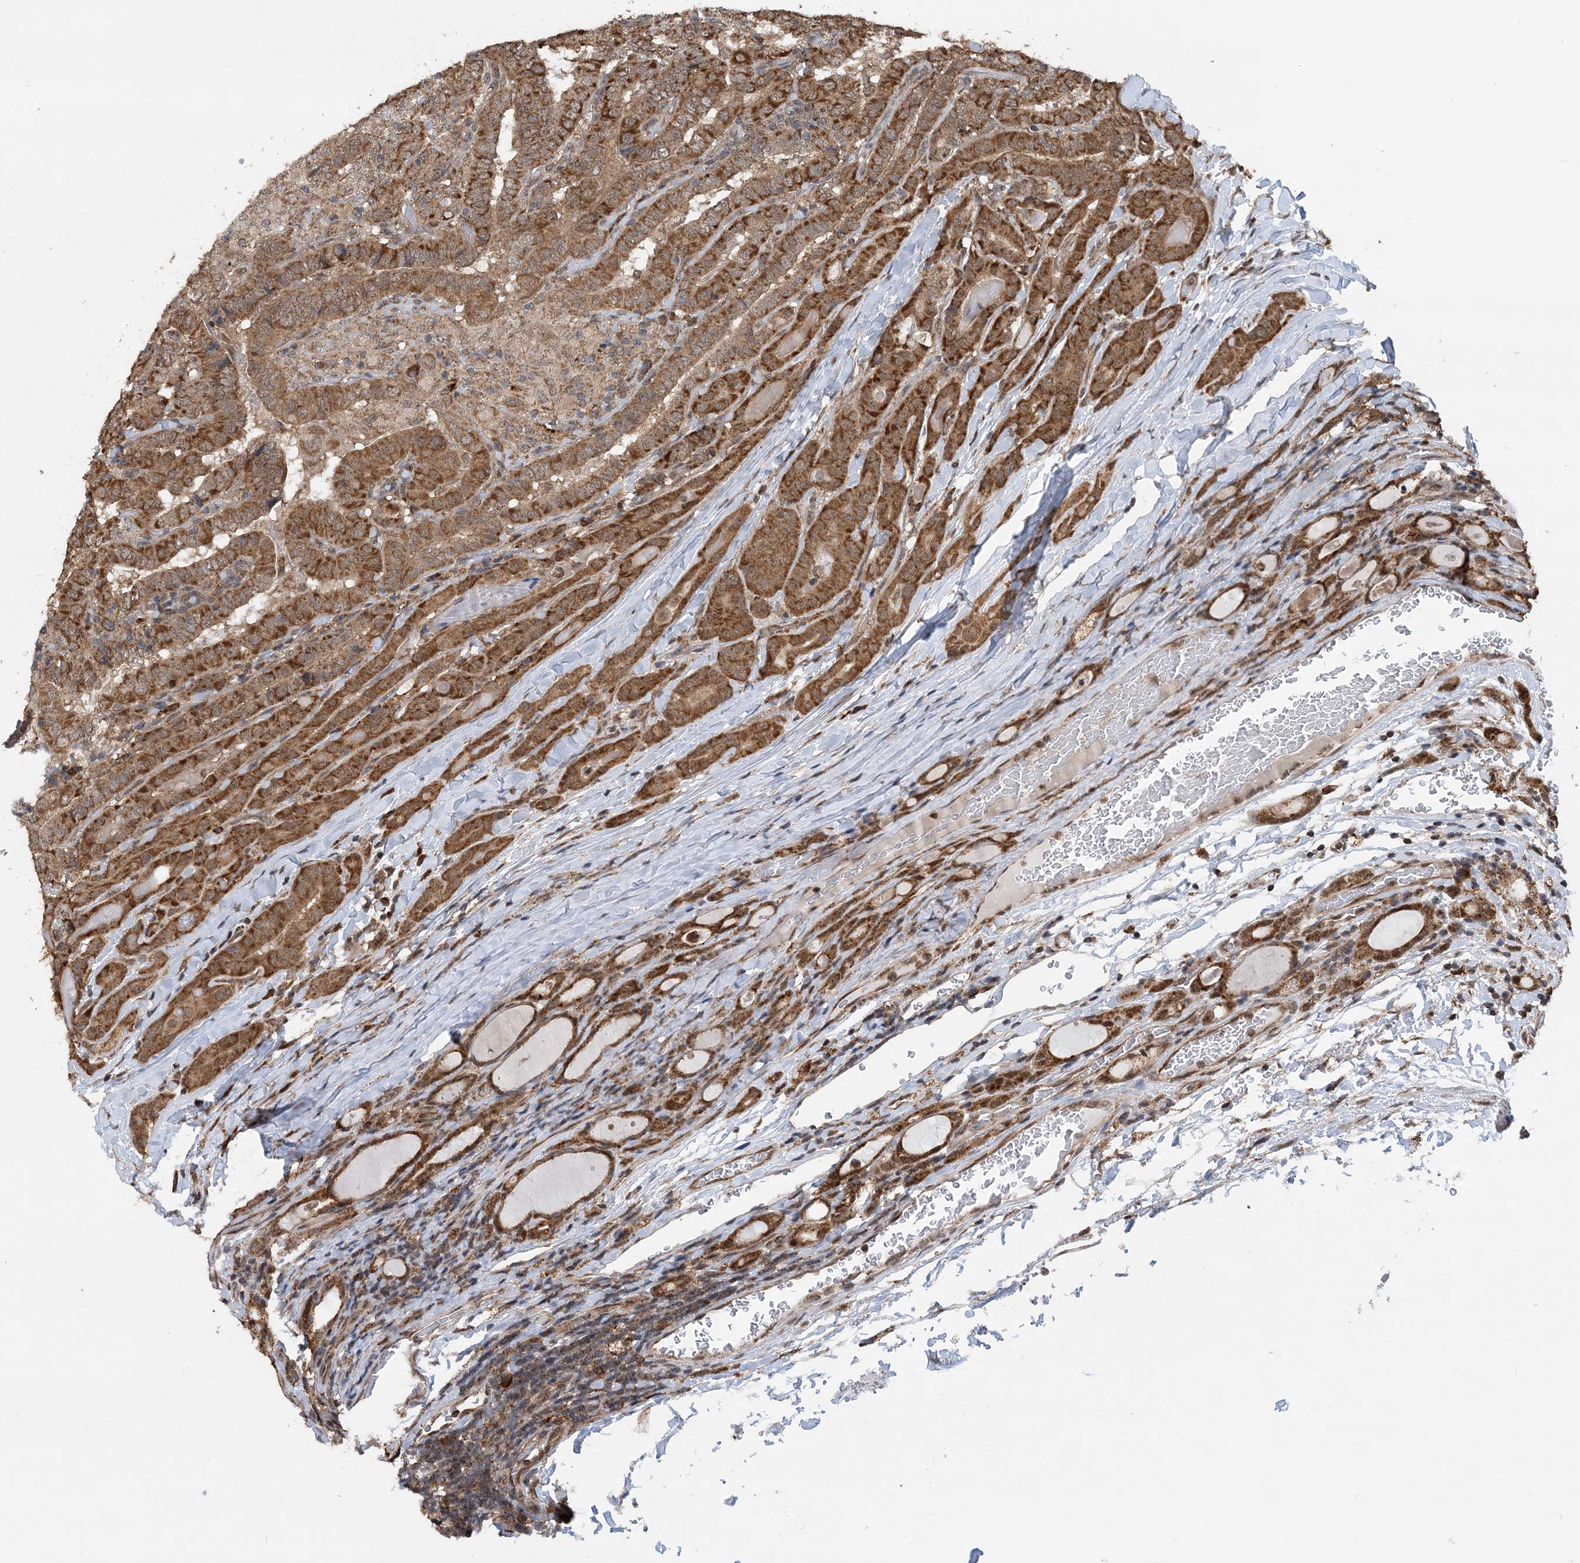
{"staining": {"intensity": "strong", "quantity": ">75%", "location": "cytoplasmic/membranous"}, "tissue": "thyroid cancer", "cell_type": "Tumor cells", "image_type": "cancer", "snomed": [{"axis": "morphology", "description": "Papillary adenocarcinoma, NOS"}, {"axis": "topography", "description": "Thyroid gland"}], "caption": "Strong cytoplasmic/membranous protein staining is appreciated in approximately >75% of tumor cells in thyroid papillary adenocarcinoma.", "gene": "PCBP1", "patient": {"sex": "female", "age": 72}}